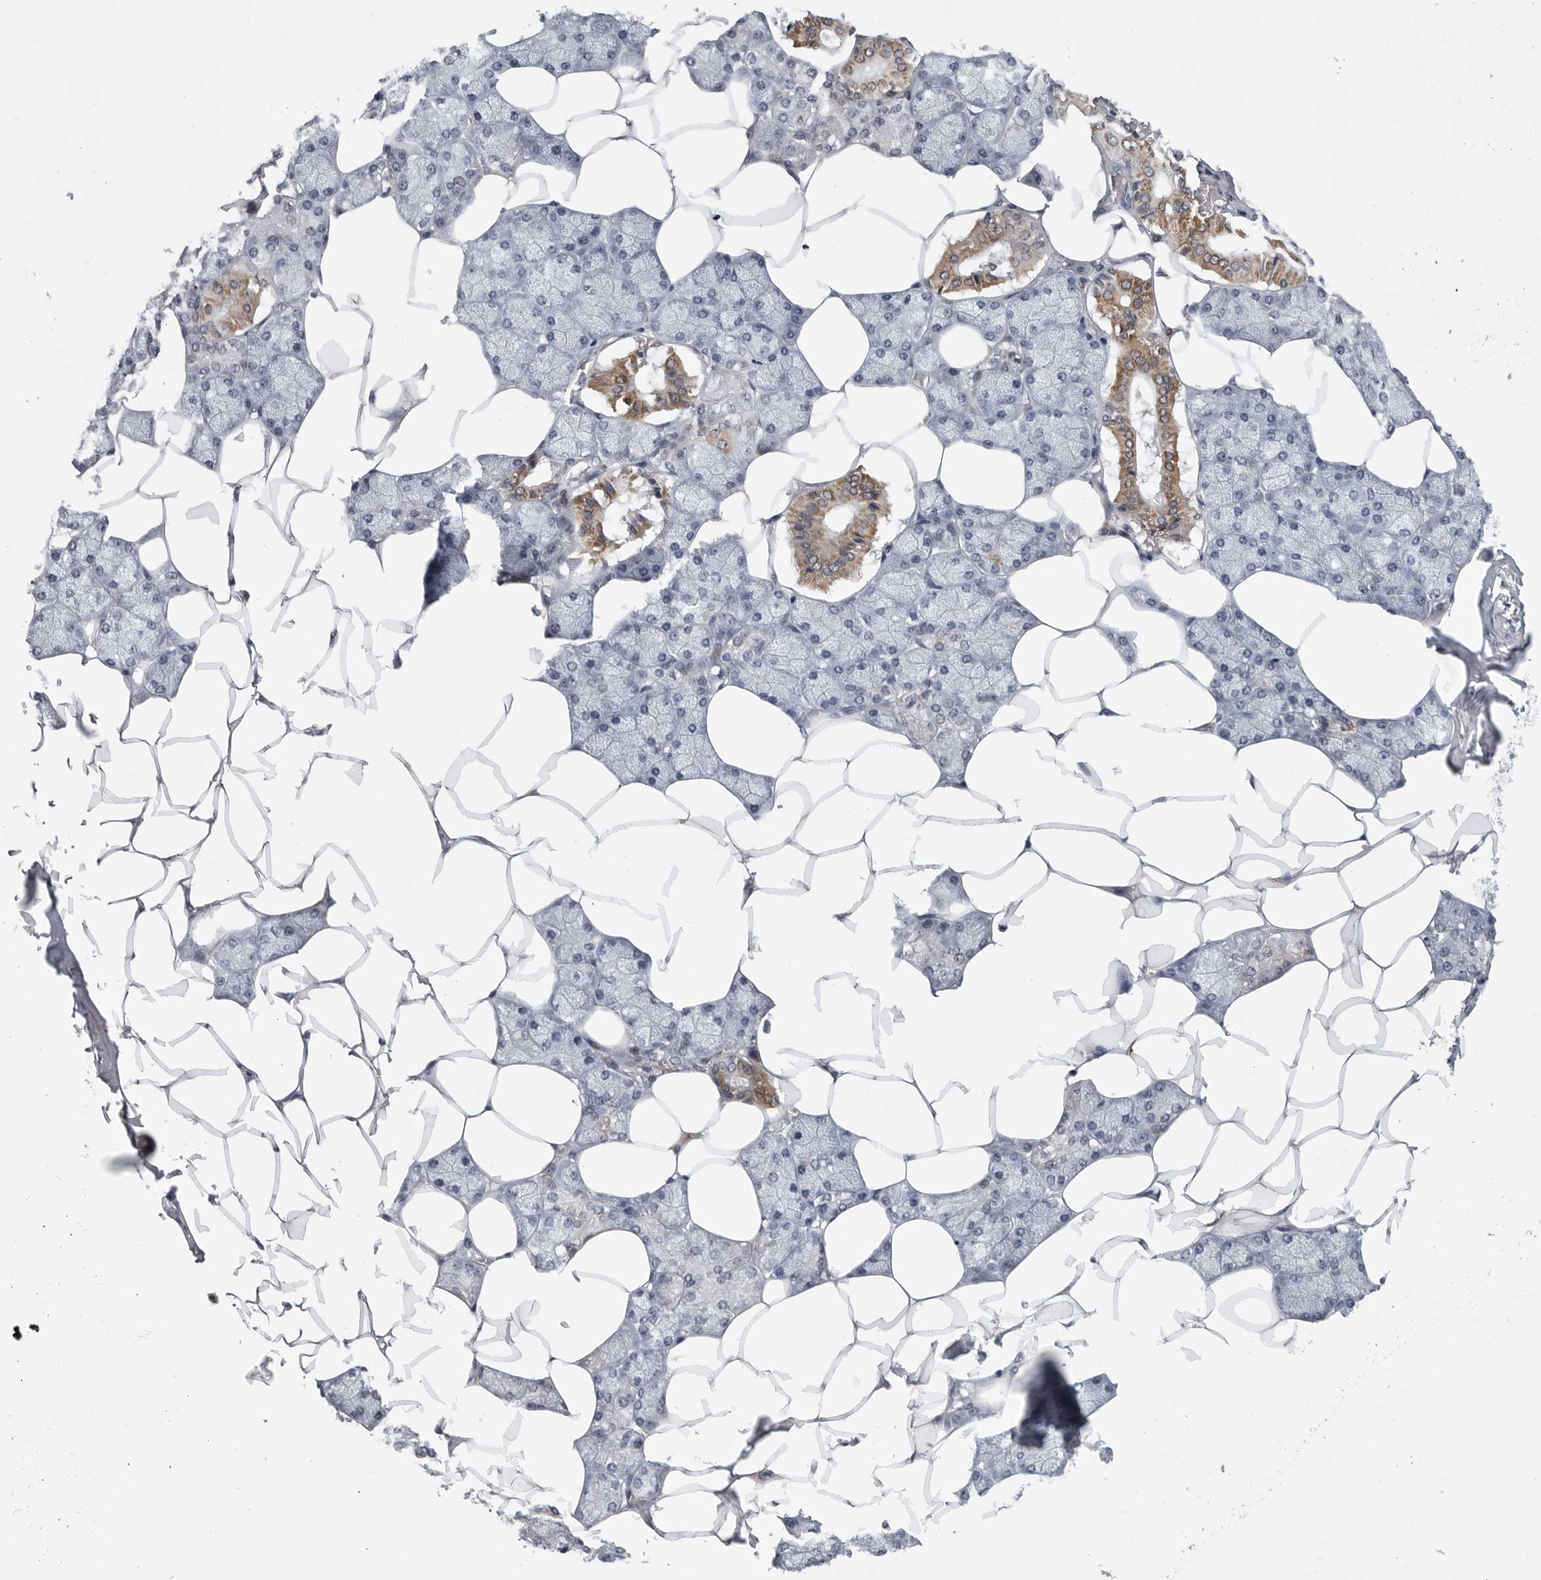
{"staining": {"intensity": "moderate", "quantity": "<25%", "location": "cytoplasmic/membranous"}, "tissue": "salivary gland", "cell_type": "Glandular cells", "image_type": "normal", "snomed": [{"axis": "morphology", "description": "Normal tissue, NOS"}, {"axis": "topography", "description": "Salivary gland"}], "caption": "Moderate cytoplasmic/membranous staining for a protein is seen in about <25% of glandular cells of unremarkable salivary gland using immunohistochemistry (IHC).", "gene": "CDK20", "patient": {"sex": "male", "age": 62}}